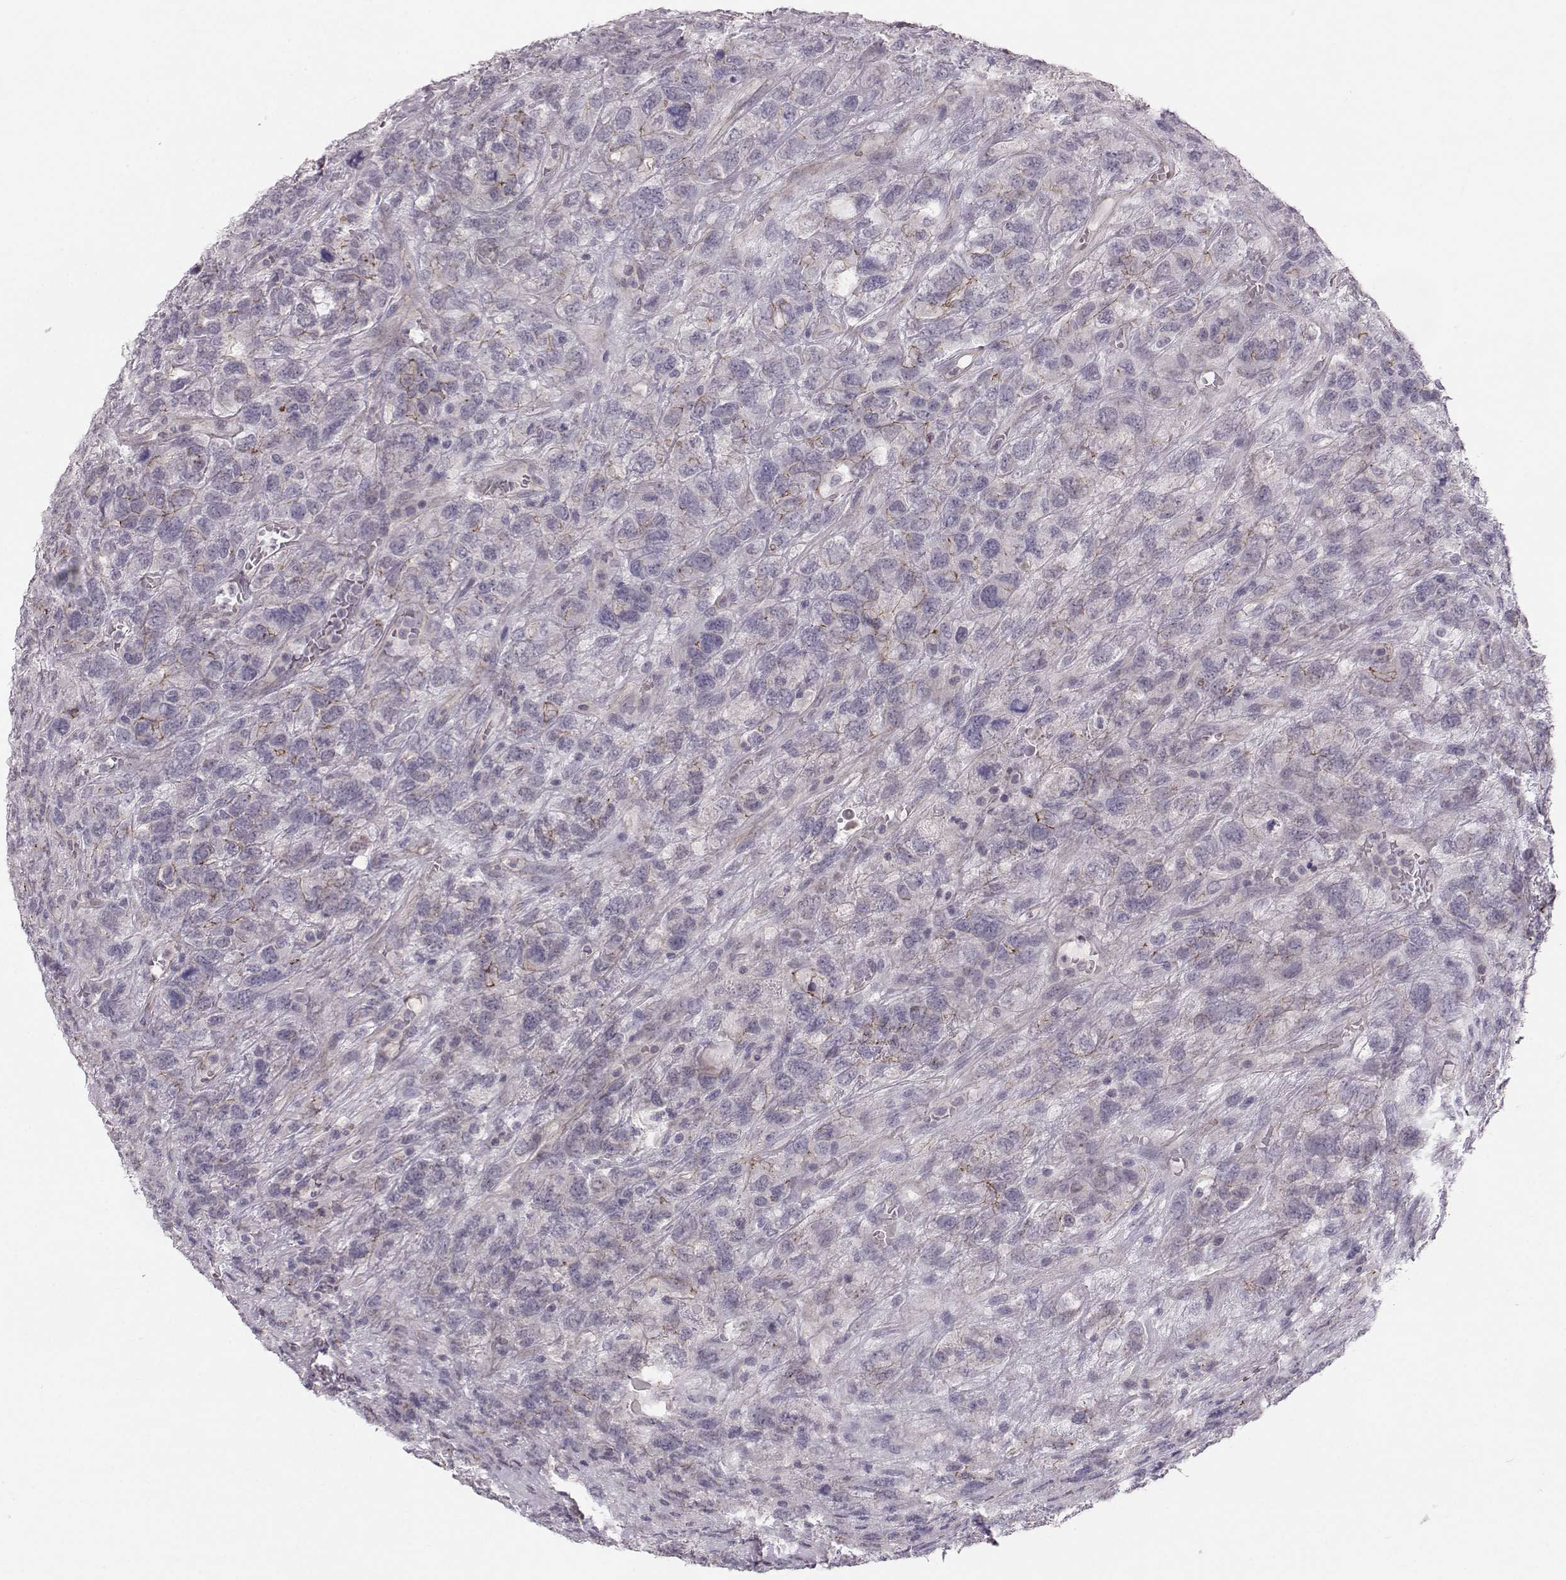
{"staining": {"intensity": "weak", "quantity": "<25%", "location": "cytoplasmic/membranous"}, "tissue": "testis cancer", "cell_type": "Tumor cells", "image_type": "cancer", "snomed": [{"axis": "morphology", "description": "Seminoma, NOS"}, {"axis": "topography", "description": "Testis"}], "caption": "Photomicrograph shows no protein staining in tumor cells of testis seminoma tissue.", "gene": "MAST1", "patient": {"sex": "male", "age": 52}}